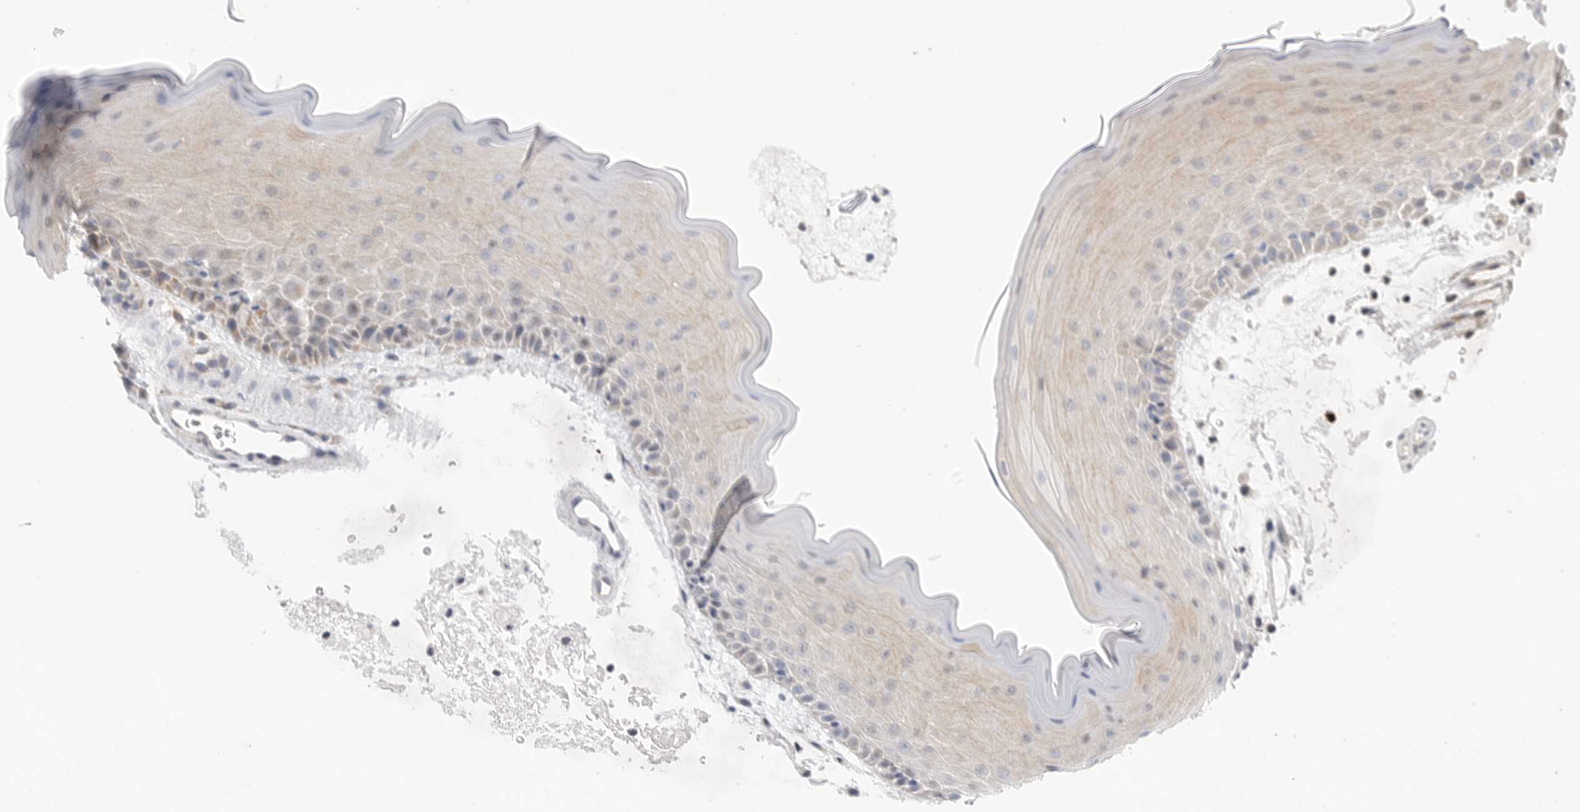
{"staining": {"intensity": "weak", "quantity": "25%-75%", "location": "cytoplasmic/membranous"}, "tissue": "oral mucosa", "cell_type": "Squamous epithelial cells", "image_type": "normal", "snomed": [{"axis": "morphology", "description": "Normal tissue, NOS"}, {"axis": "topography", "description": "Oral tissue"}], "caption": "Oral mucosa stained with immunohistochemistry (IHC) demonstrates weak cytoplasmic/membranous staining in approximately 25%-75% of squamous epithelial cells.", "gene": "FBXO43", "patient": {"sex": "male", "age": 13}}